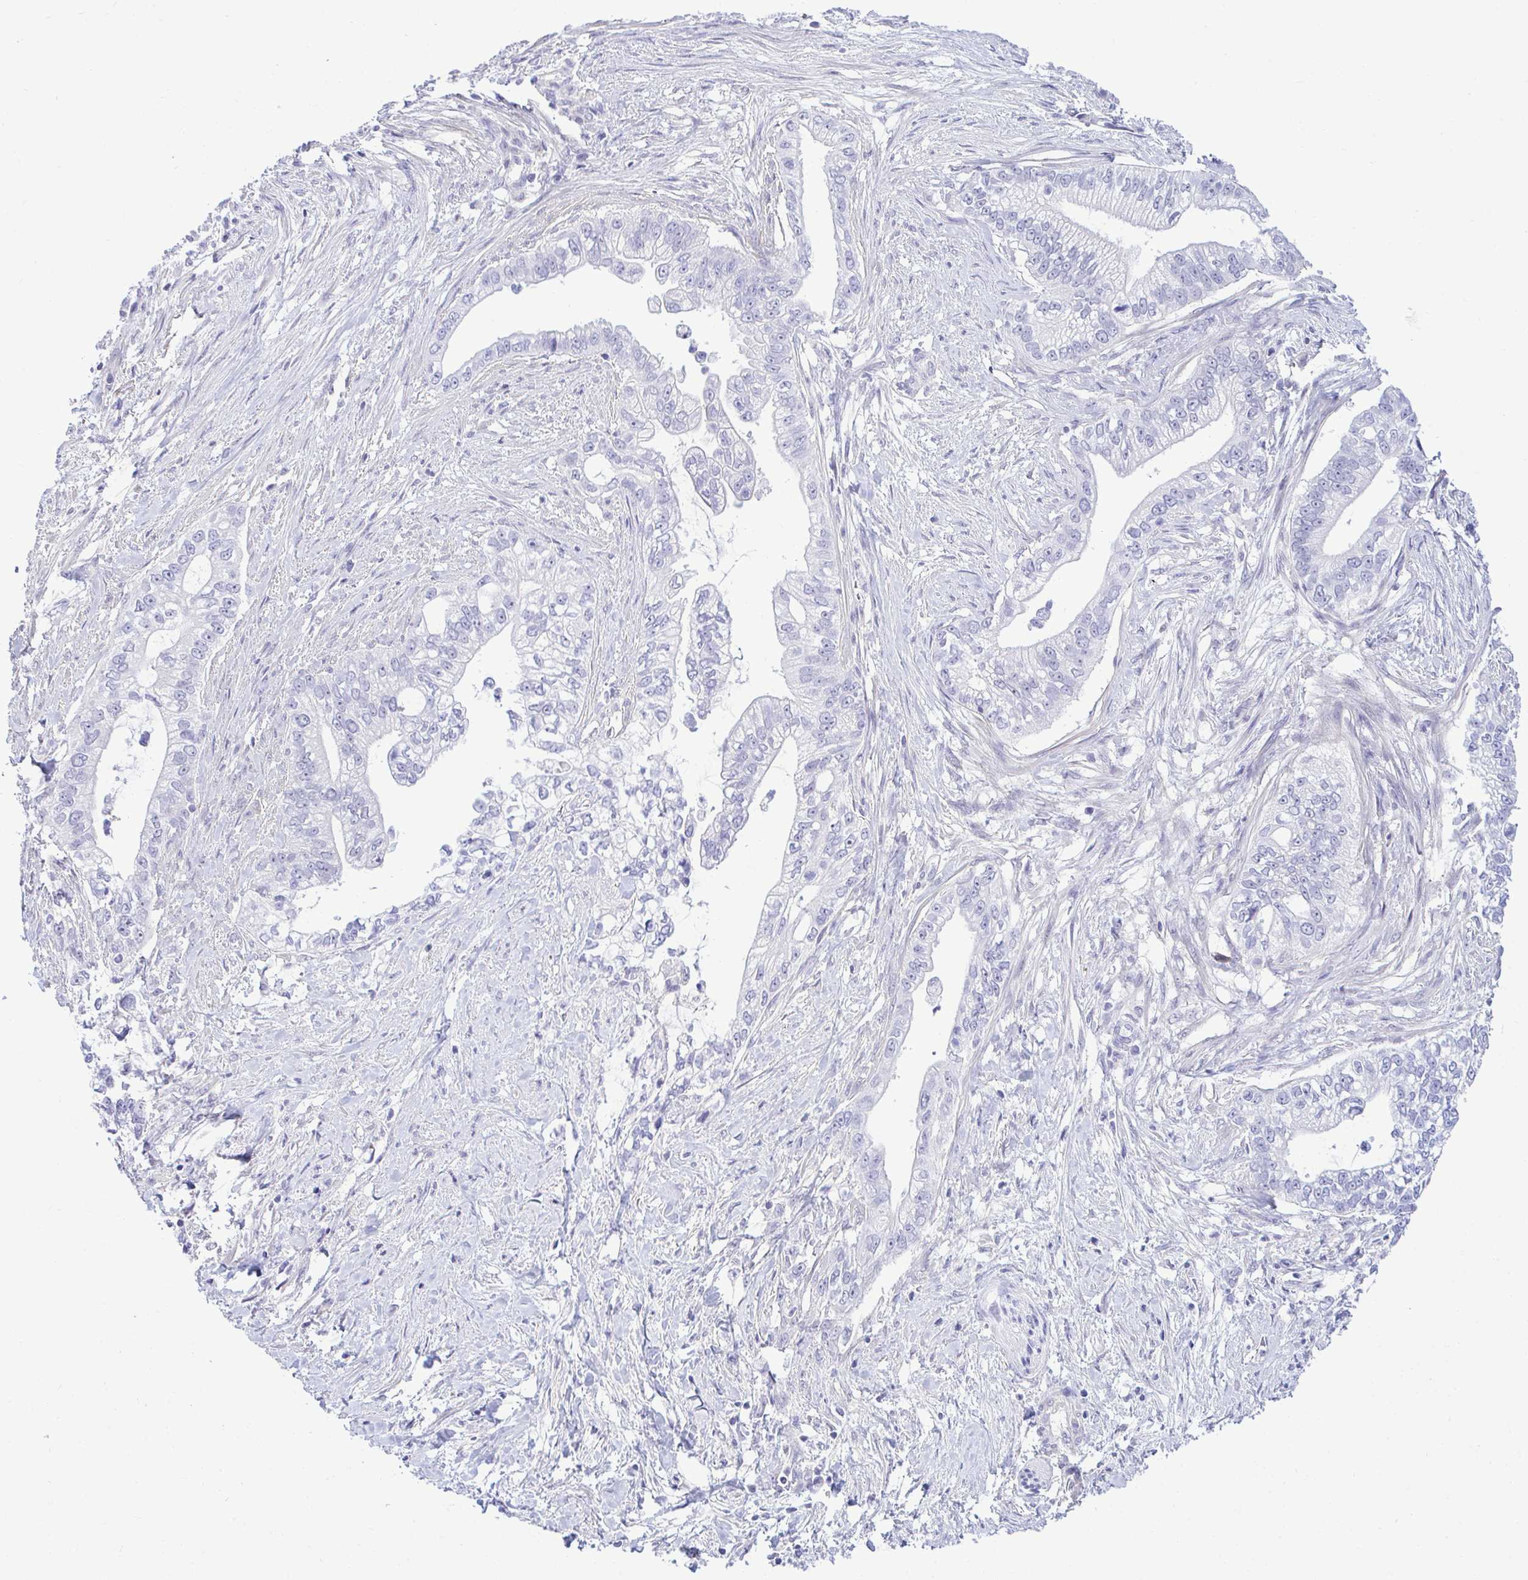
{"staining": {"intensity": "negative", "quantity": "none", "location": "none"}, "tissue": "pancreatic cancer", "cell_type": "Tumor cells", "image_type": "cancer", "snomed": [{"axis": "morphology", "description": "Adenocarcinoma, NOS"}, {"axis": "topography", "description": "Pancreas"}], "caption": "There is no significant staining in tumor cells of pancreatic cancer.", "gene": "SLC25A51", "patient": {"sex": "male", "age": 70}}